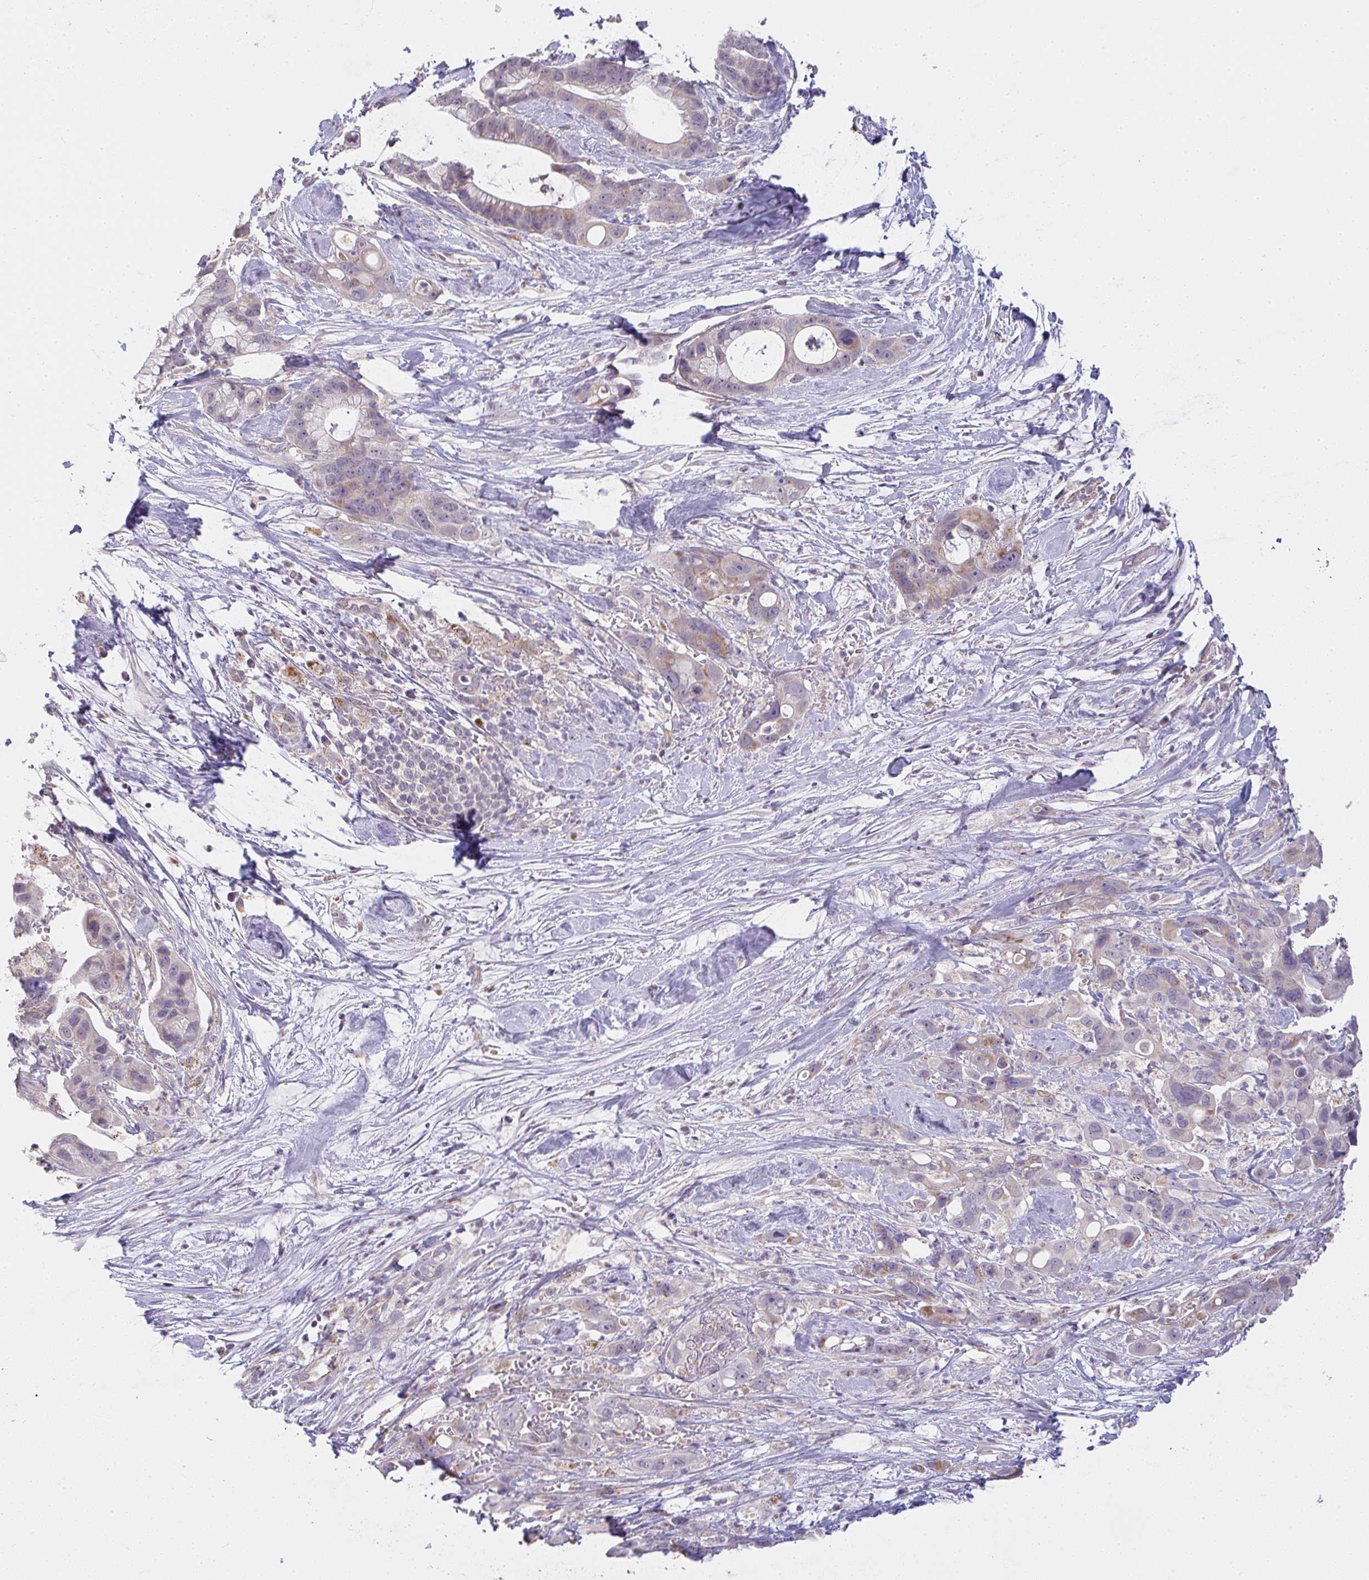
{"staining": {"intensity": "weak", "quantity": "<25%", "location": "cytoplasmic/membranous"}, "tissue": "pancreatic cancer", "cell_type": "Tumor cells", "image_type": "cancer", "snomed": [{"axis": "morphology", "description": "Adenocarcinoma, NOS"}, {"axis": "topography", "description": "Pancreas"}], "caption": "Adenocarcinoma (pancreatic) was stained to show a protein in brown. There is no significant positivity in tumor cells.", "gene": "TMEM219", "patient": {"sex": "male", "age": 68}}